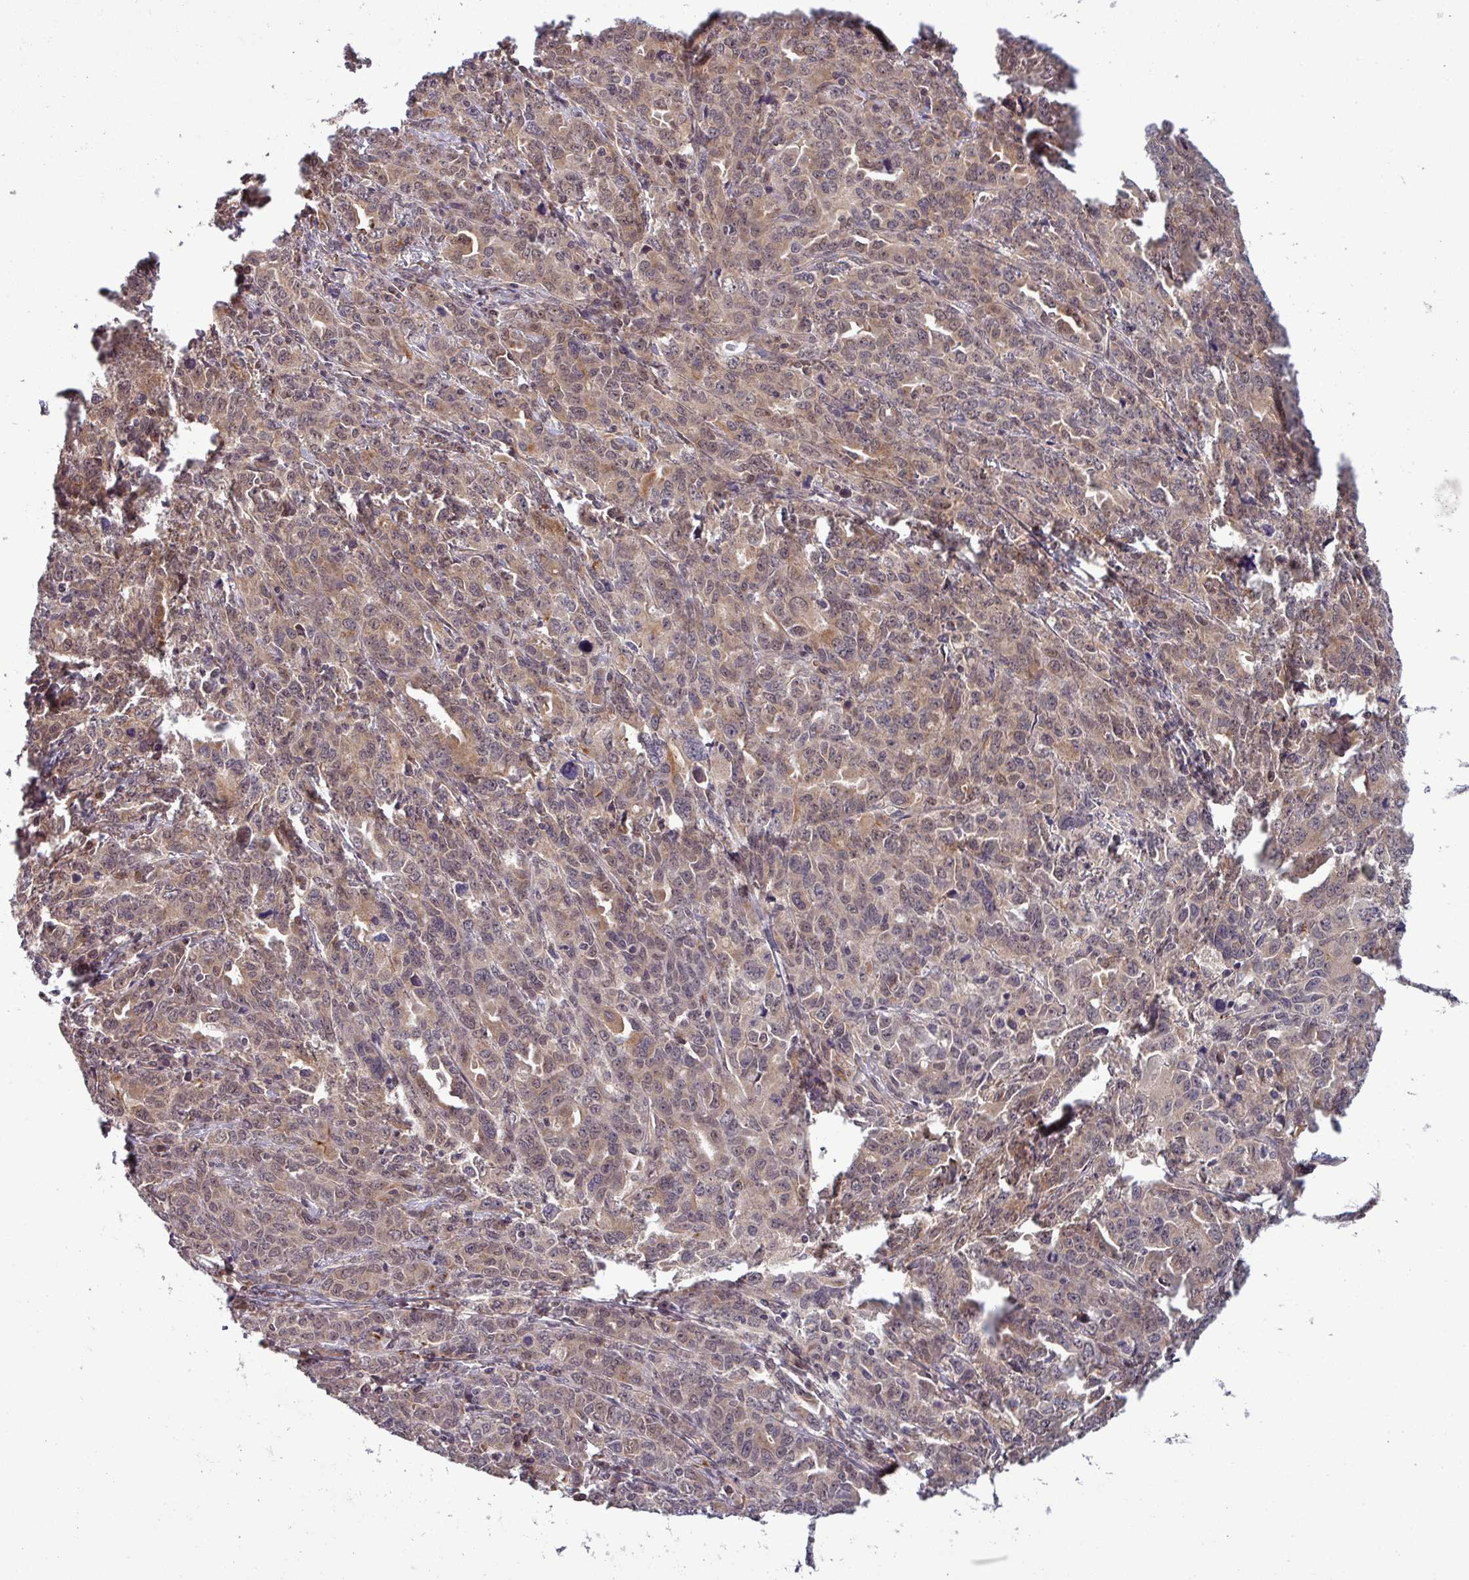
{"staining": {"intensity": "moderate", "quantity": "25%-75%", "location": "cytoplasmic/membranous,nuclear"}, "tissue": "ovarian cancer", "cell_type": "Tumor cells", "image_type": "cancer", "snomed": [{"axis": "morphology", "description": "Adenocarcinoma, NOS"}, {"axis": "morphology", "description": "Carcinoma, endometroid"}, {"axis": "topography", "description": "Ovary"}], "caption": "Moderate cytoplasmic/membranous and nuclear positivity is appreciated in about 25%-75% of tumor cells in ovarian cancer (endometroid carcinoma). (DAB IHC, brown staining for protein, blue staining for nuclei).", "gene": "PUS1", "patient": {"sex": "female", "age": 72}}